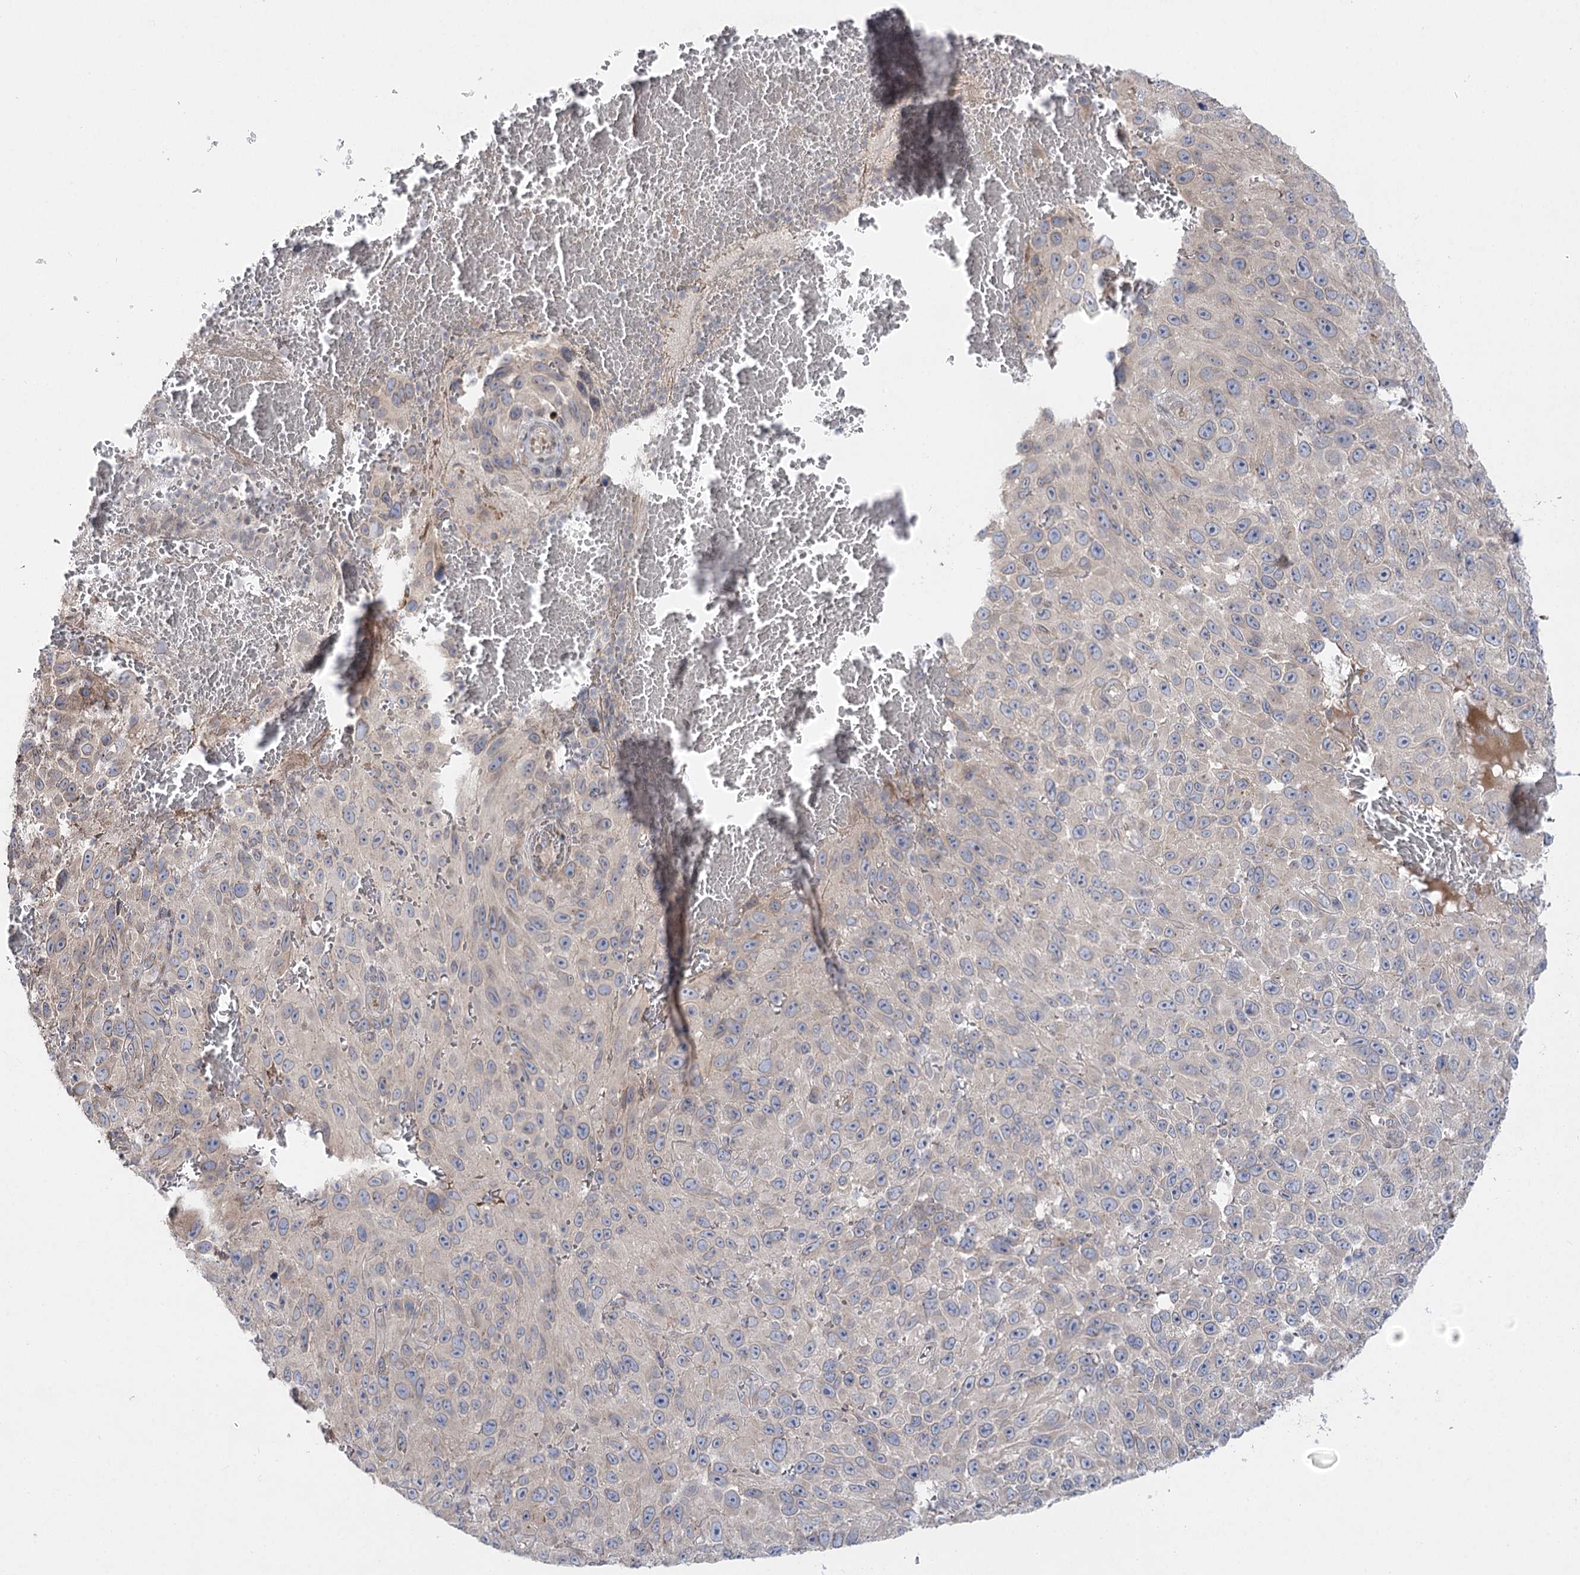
{"staining": {"intensity": "negative", "quantity": "none", "location": "none"}, "tissue": "melanoma", "cell_type": "Tumor cells", "image_type": "cancer", "snomed": [{"axis": "morphology", "description": "Malignant melanoma, NOS"}, {"axis": "topography", "description": "Skin"}], "caption": "Tumor cells show no significant protein staining in melanoma. (IHC, brightfield microscopy, high magnification).", "gene": "SH3BP5L", "patient": {"sex": "female", "age": 96}}